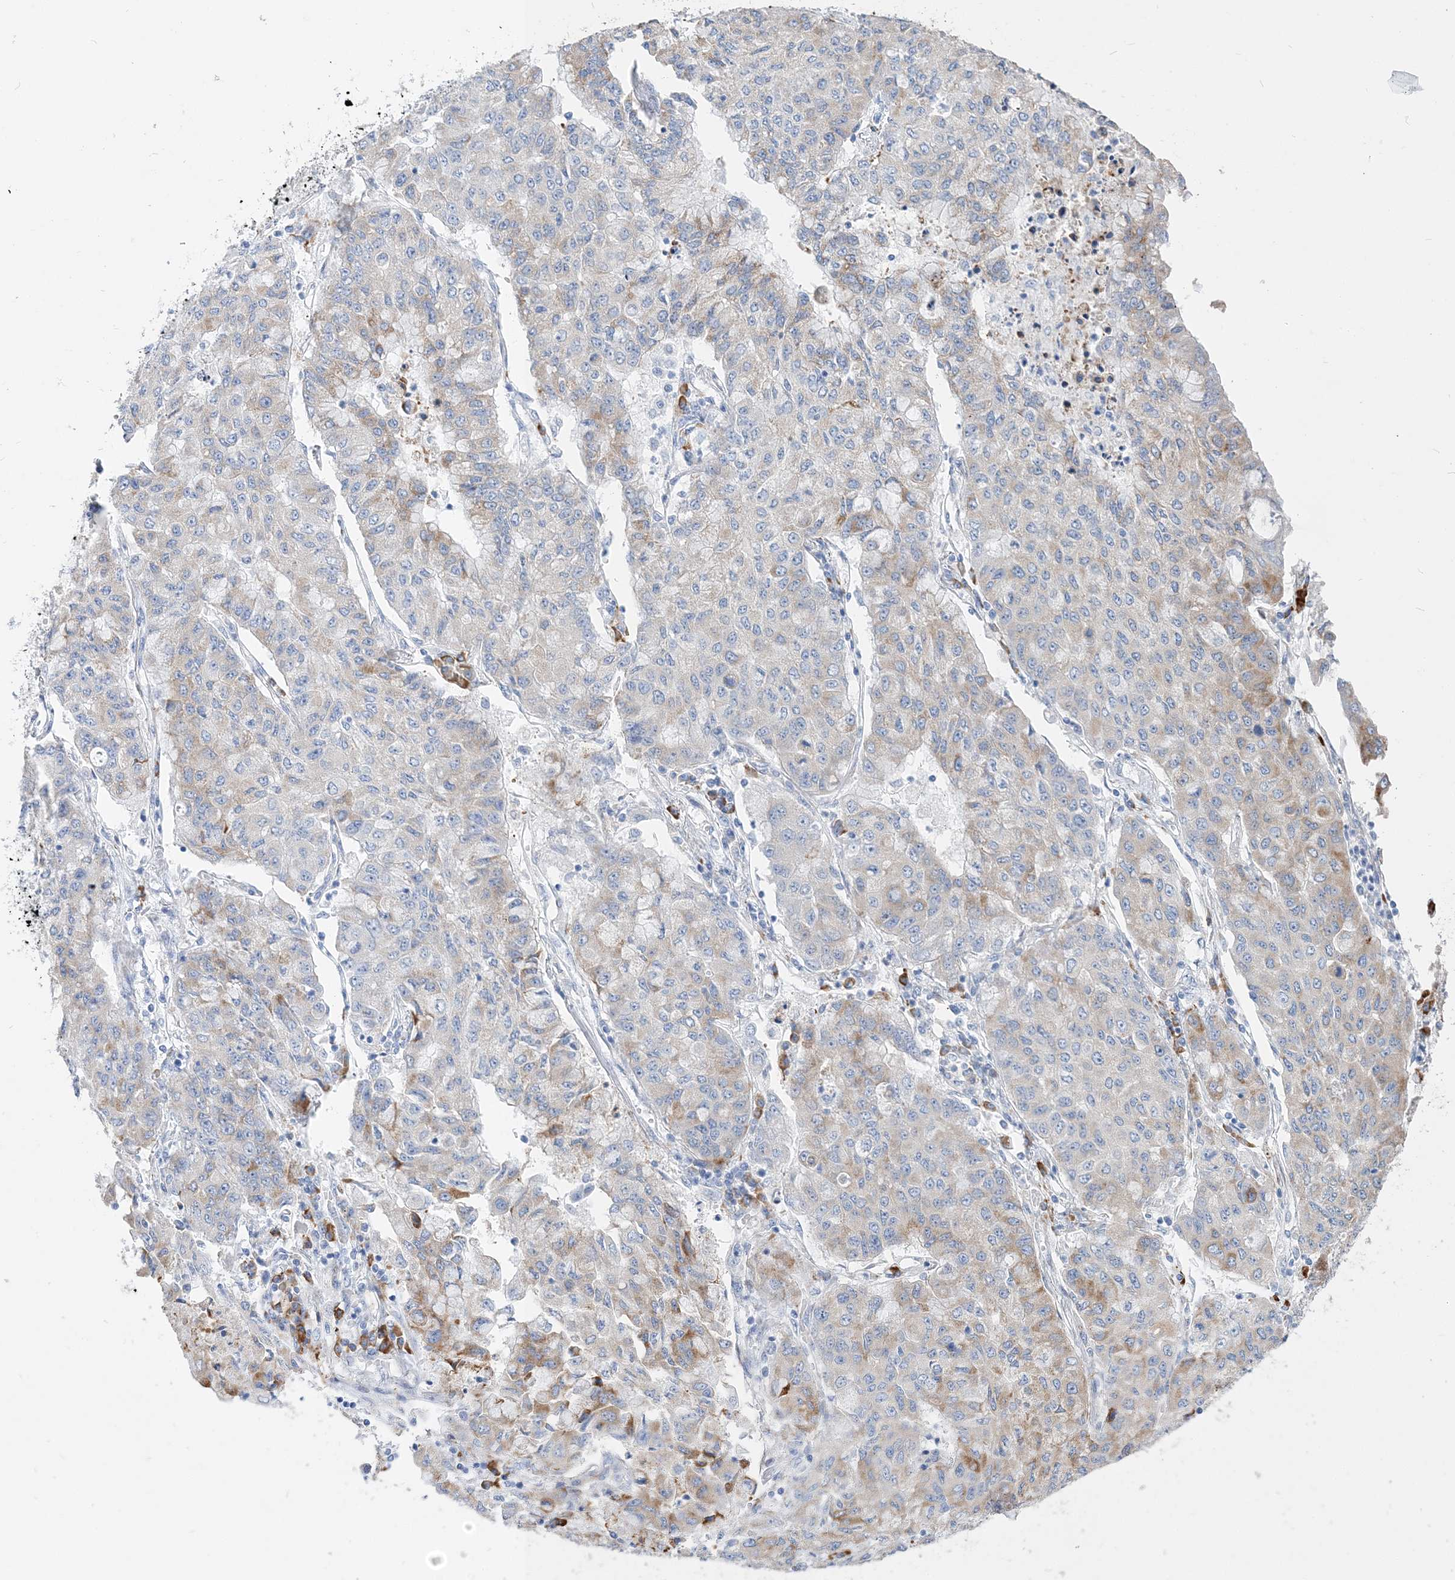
{"staining": {"intensity": "moderate", "quantity": "<25%", "location": "cytoplasmic/membranous"}, "tissue": "lung cancer", "cell_type": "Tumor cells", "image_type": "cancer", "snomed": [{"axis": "morphology", "description": "Squamous cell carcinoma, NOS"}, {"axis": "topography", "description": "Lung"}], "caption": "Brown immunohistochemical staining in squamous cell carcinoma (lung) reveals moderate cytoplasmic/membranous expression in about <25% of tumor cells.", "gene": "TSPYL6", "patient": {"sex": "male", "age": 74}}